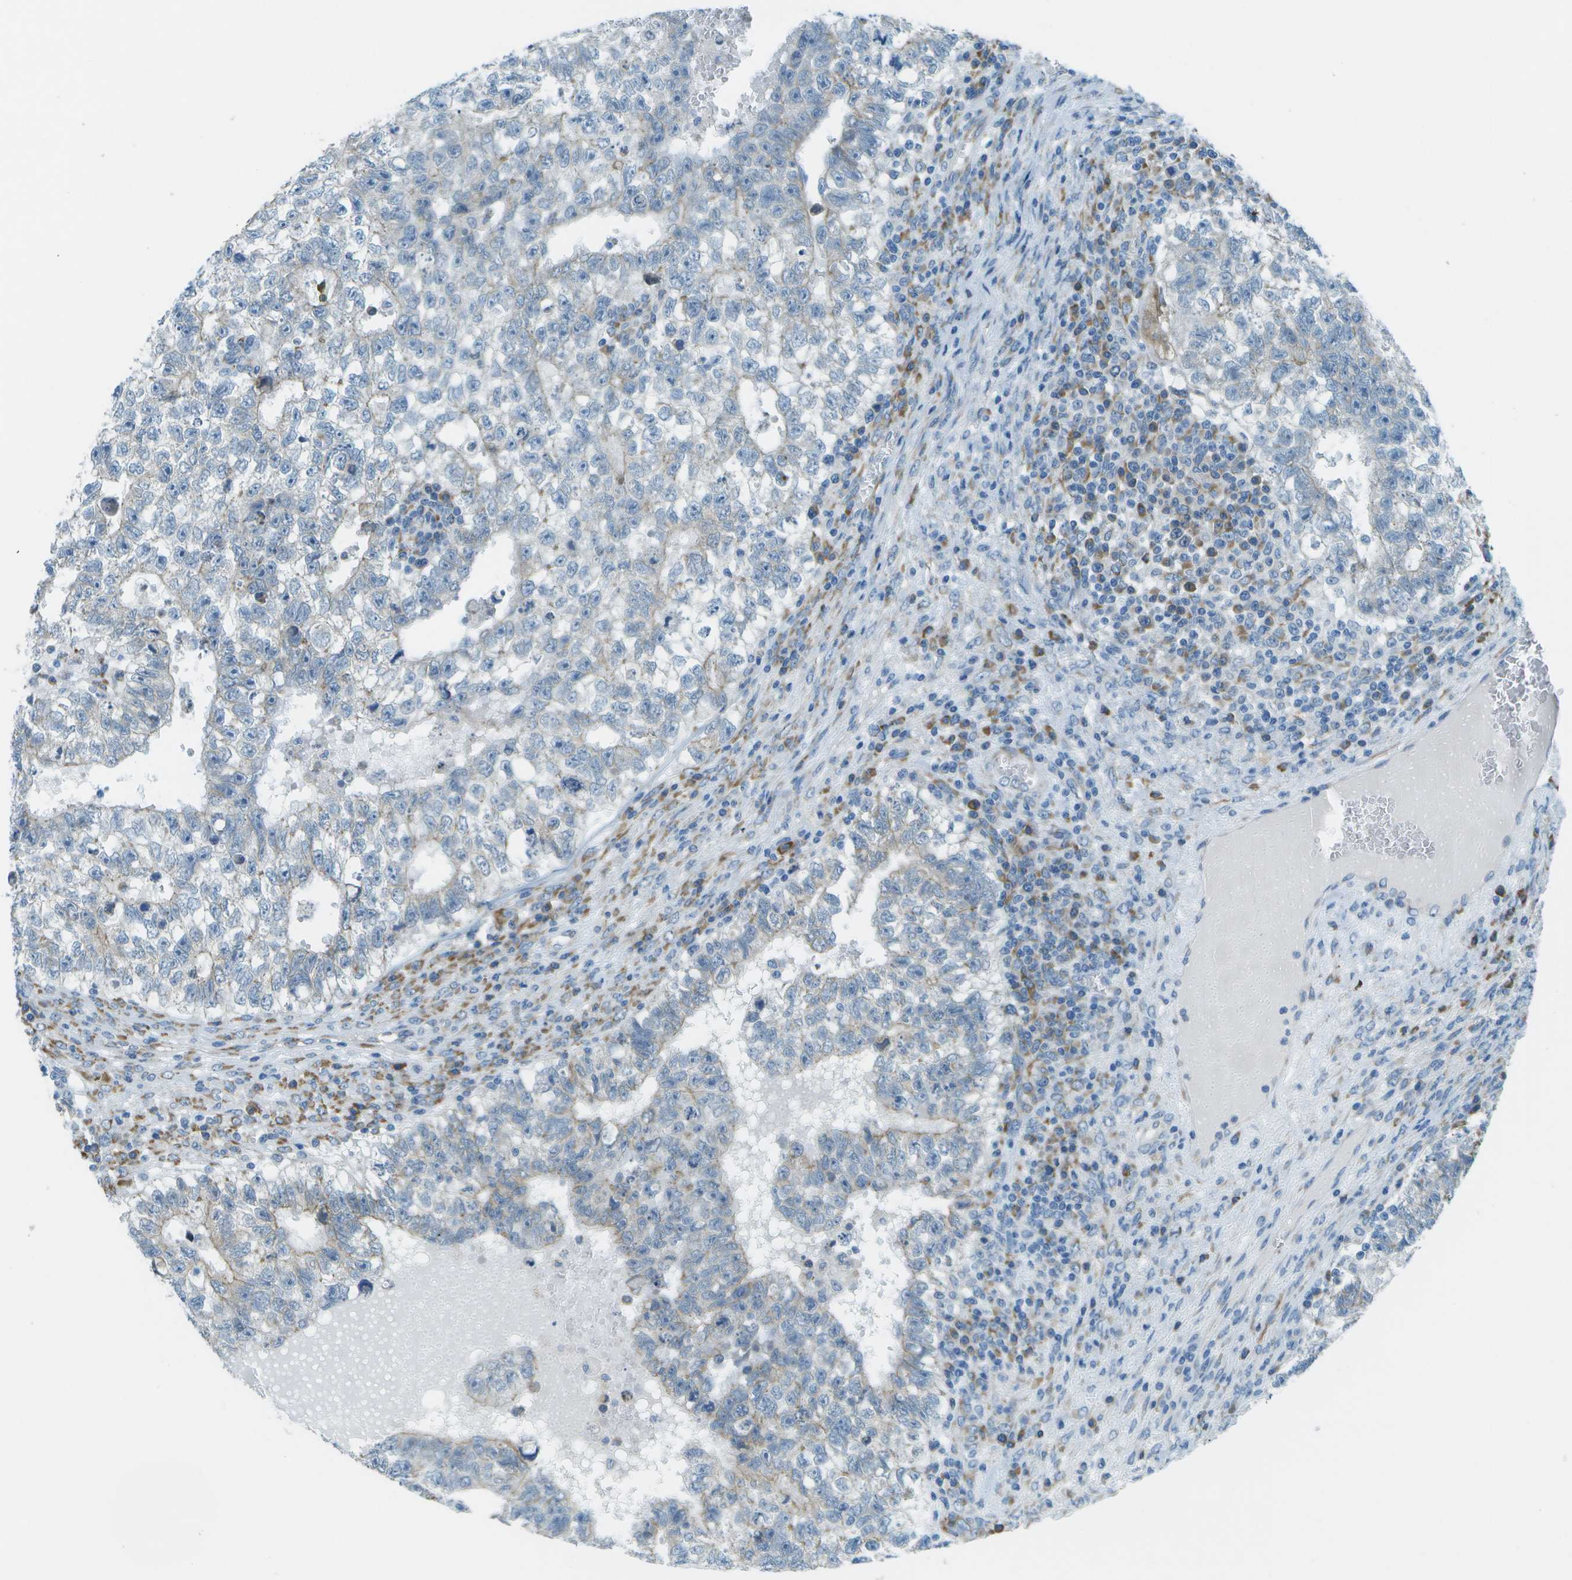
{"staining": {"intensity": "negative", "quantity": "none", "location": "none"}, "tissue": "testis cancer", "cell_type": "Tumor cells", "image_type": "cancer", "snomed": [{"axis": "morphology", "description": "Seminoma, NOS"}, {"axis": "morphology", "description": "Carcinoma, Embryonal, NOS"}, {"axis": "topography", "description": "Testis"}], "caption": "The immunohistochemistry (IHC) histopathology image has no significant expression in tumor cells of testis cancer tissue. Nuclei are stained in blue.", "gene": "KCTD3", "patient": {"sex": "male", "age": 38}}